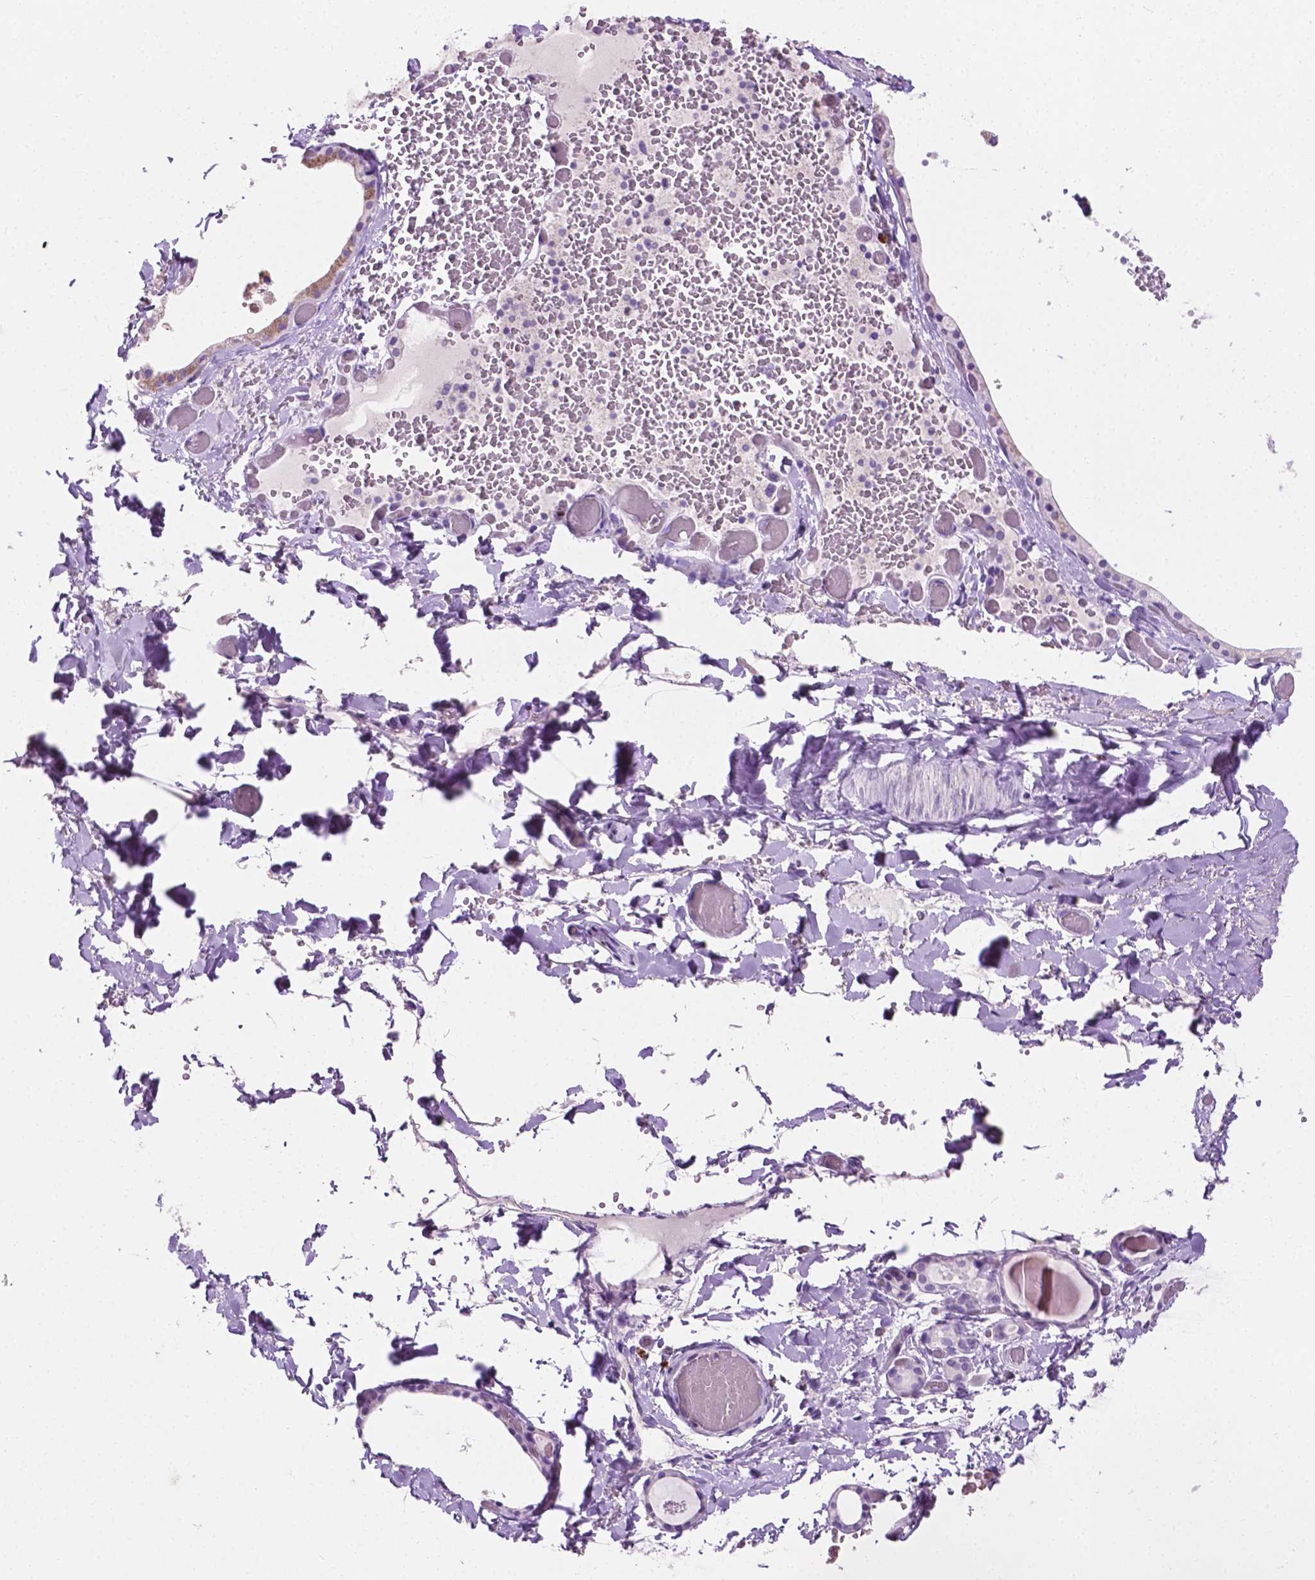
{"staining": {"intensity": "negative", "quantity": "none", "location": "none"}, "tissue": "thyroid gland", "cell_type": "Glandular cells", "image_type": "normal", "snomed": [{"axis": "morphology", "description": "Normal tissue, NOS"}, {"axis": "topography", "description": "Thyroid gland"}], "caption": "Glandular cells are negative for protein expression in normal human thyroid gland. (DAB immunohistochemistry visualized using brightfield microscopy, high magnification).", "gene": "SIAH2", "patient": {"sex": "female", "age": 56}}